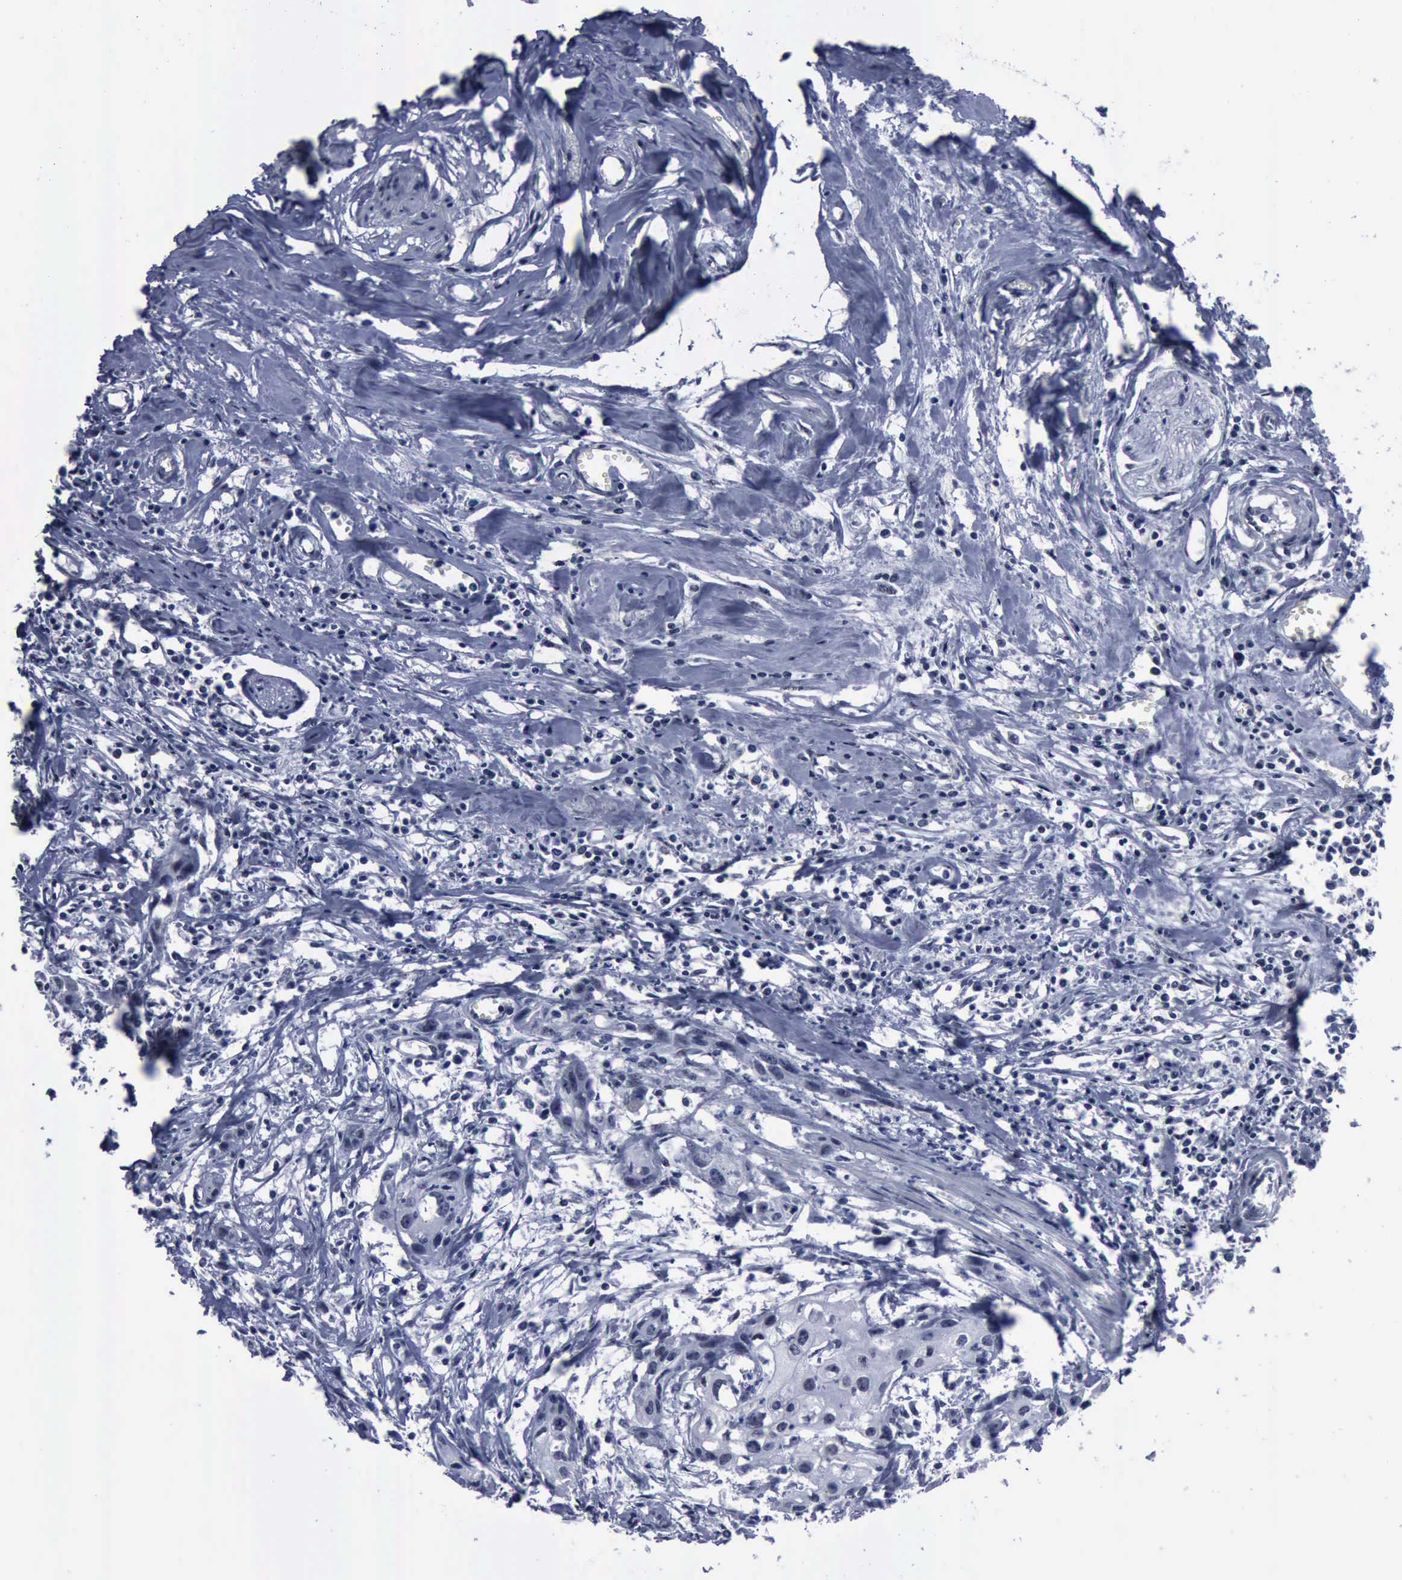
{"staining": {"intensity": "negative", "quantity": "none", "location": "none"}, "tissue": "urothelial cancer", "cell_type": "Tumor cells", "image_type": "cancer", "snomed": [{"axis": "morphology", "description": "Urothelial carcinoma, High grade"}, {"axis": "topography", "description": "Urinary bladder"}], "caption": "A photomicrograph of human urothelial cancer is negative for staining in tumor cells. (DAB (3,3'-diaminobenzidine) immunohistochemistry visualized using brightfield microscopy, high magnification).", "gene": "BRD1", "patient": {"sex": "male", "age": 54}}